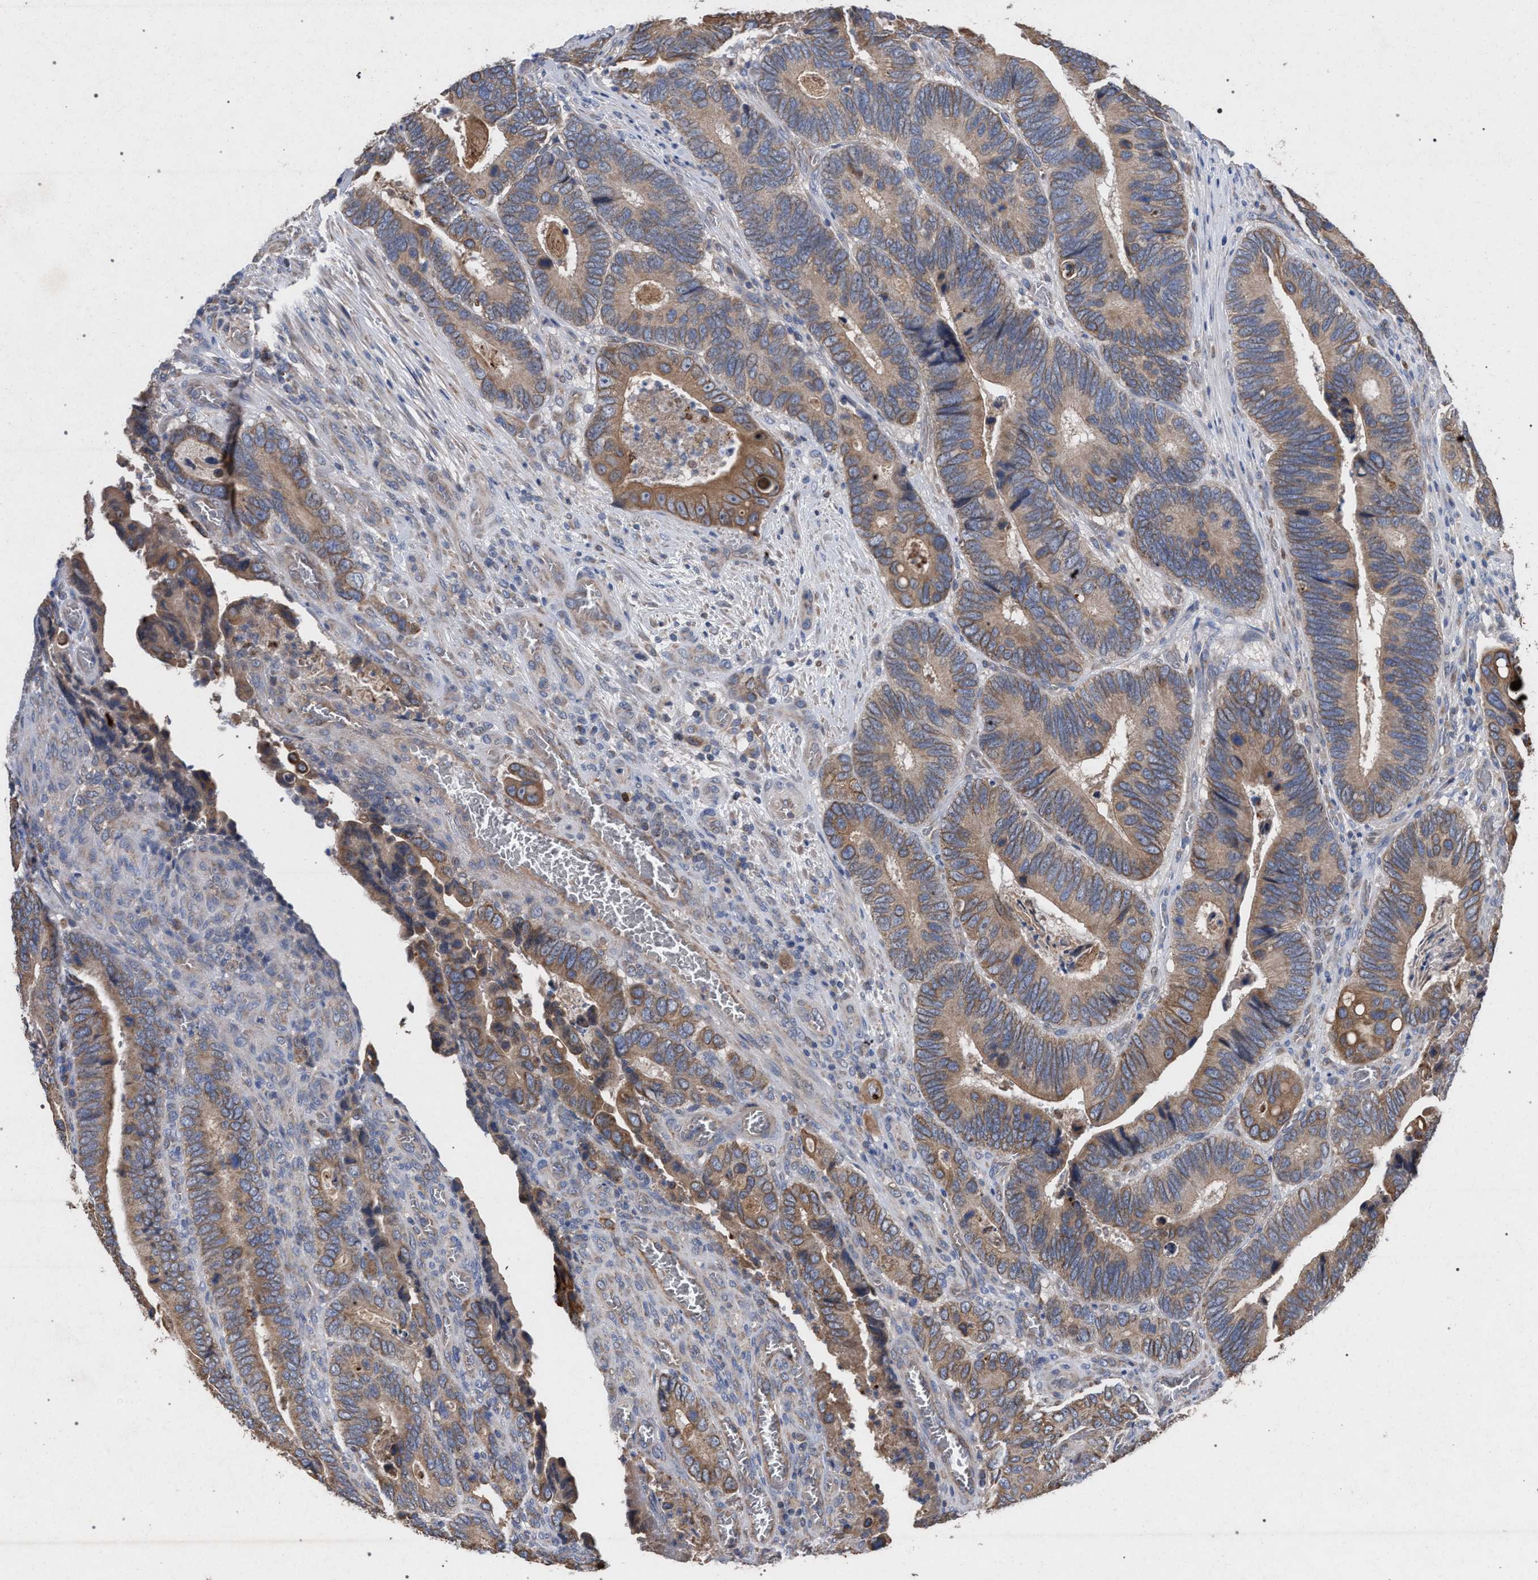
{"staining": {"intensity": "moderate", "quantity": ">75%", "location": "cytoplasmic/membranous"}, "tissue": "colorectal cancer", "cell_type": "Tumor cells", "image_type": "cancer", "snomed": [{"axis": "morphology", "description": "Adenocarcinoma, NOS"}, {"axis": "topography", "description": "Colon"}], "caption": "DAB immunohistochemical staining of human colorectal cancer displays moderate cytoplasmic/membranous protein staining in about >75% of tumor cells. Nuclei are stained in blue.", "gene": "BCL2L12", "patient": {"sex": "male", "age": 72}}